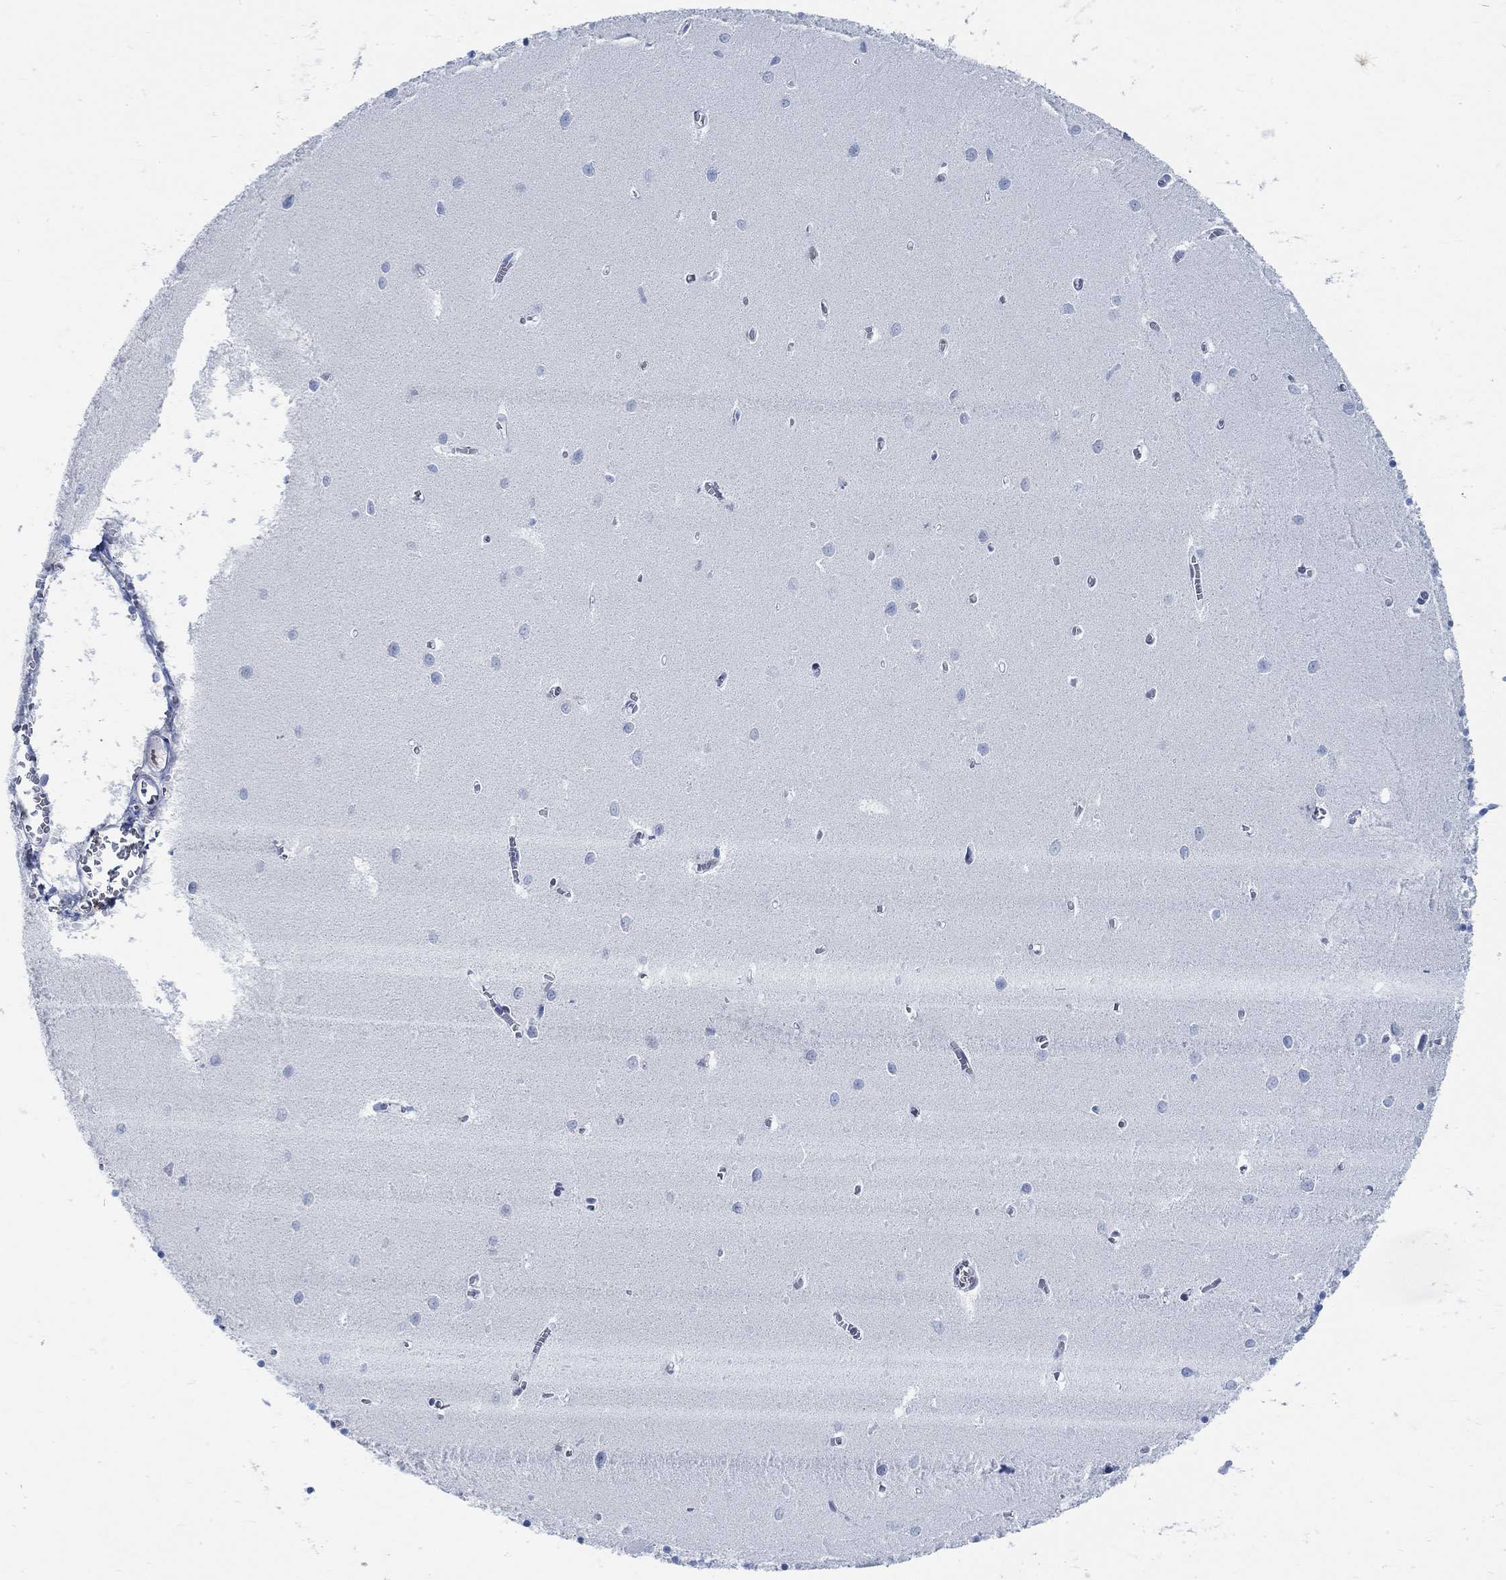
{"staining": {"intensity": "negative", "quantity": "none", "location": "none"}, "tissue": "cerebellum", "cell_type": "Cells in granular layer", "image_type": "normal", "snomed": [{"axis": "morphology", "description": "Normal tissue, NOS"}, {"axis": "topography", "description": "Cerebellum"}], "caption": "Benign cerebellum was stained to show a protein in brown. There is no significant staining in cells in granular layer.", "gene": "RBM20", "patient": {"sex": "female", "age": 64}}